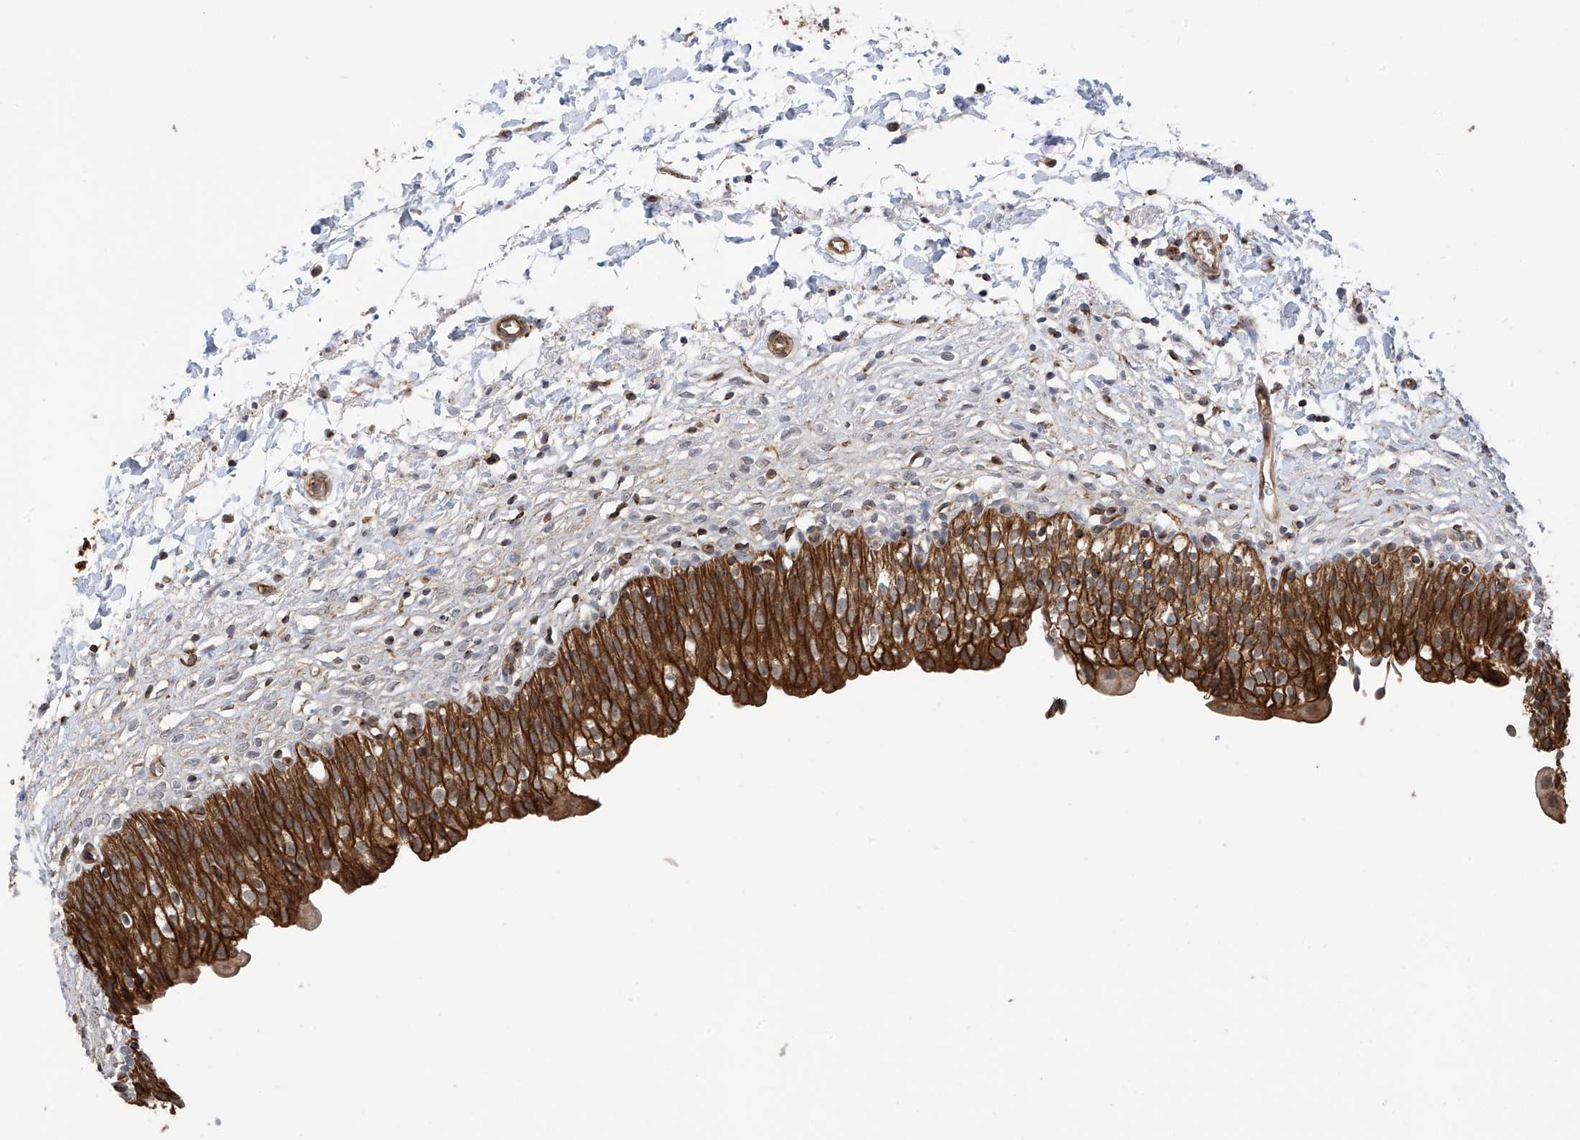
{"staining": {"intensity": "strong", "quantity": ">75%", "location": "cytoplasmic/membranous"}, "tissue": "urinary bladder", "cell_type": "Urothelial cells", "image_type": "normal", "snomed": [{"axis": "morphology", "description": "Normal tissue, NOS"}, {"axis": "topography", "description": "Urinary bladder"}], "caption": "Immunohistochemistry of normal human urinary bladder shows high levels of strong cytoplasmic/membranous positivity in about >75% of urothelial cells.", "gene": "RPAIN", "patient": {"sex": "male", "age": 55}}